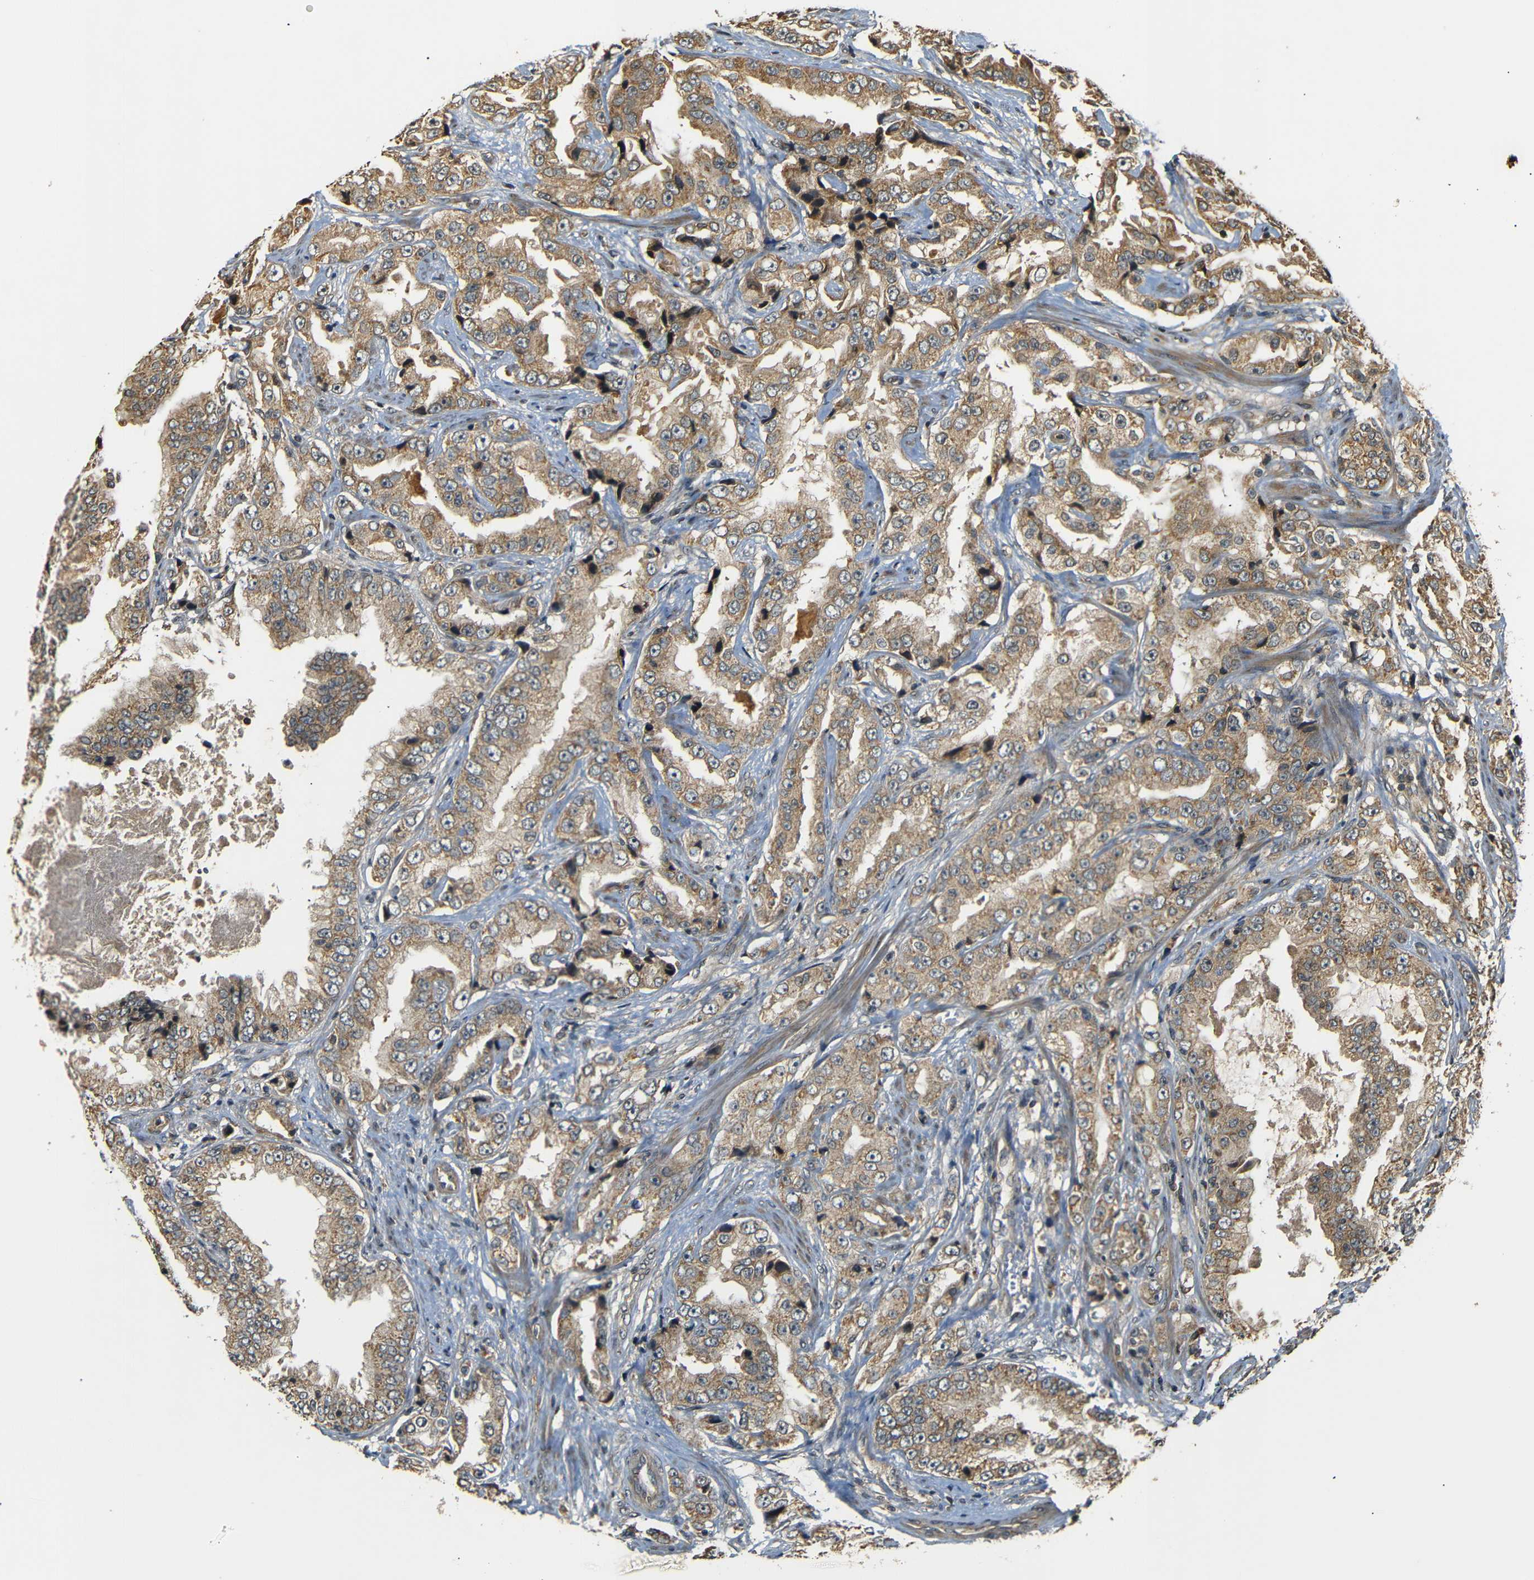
{"staining": {"intensity": "moderate", "quantity": ">75%", "location": "cytoplasmic/membranous"}, "tissue": "prostate cancer", "cell_type": "Tumor cells", "image_type": "cancer", "snomed": [{"axis": "morphology", "description": "Adenocarcinoma, High grade"}, {"axis": "topography", "description": "Prostate"}], "caption": "Tumor cells demonstrate moderate cytoplasmic/membranous positivity in about >75% of cells in adenocarcinoma (high-grade) (prostate). (IHC, brightfield microscopy, high magnification).", "gene": "TANK", "patient": {"sex": "male", "age": 73}}